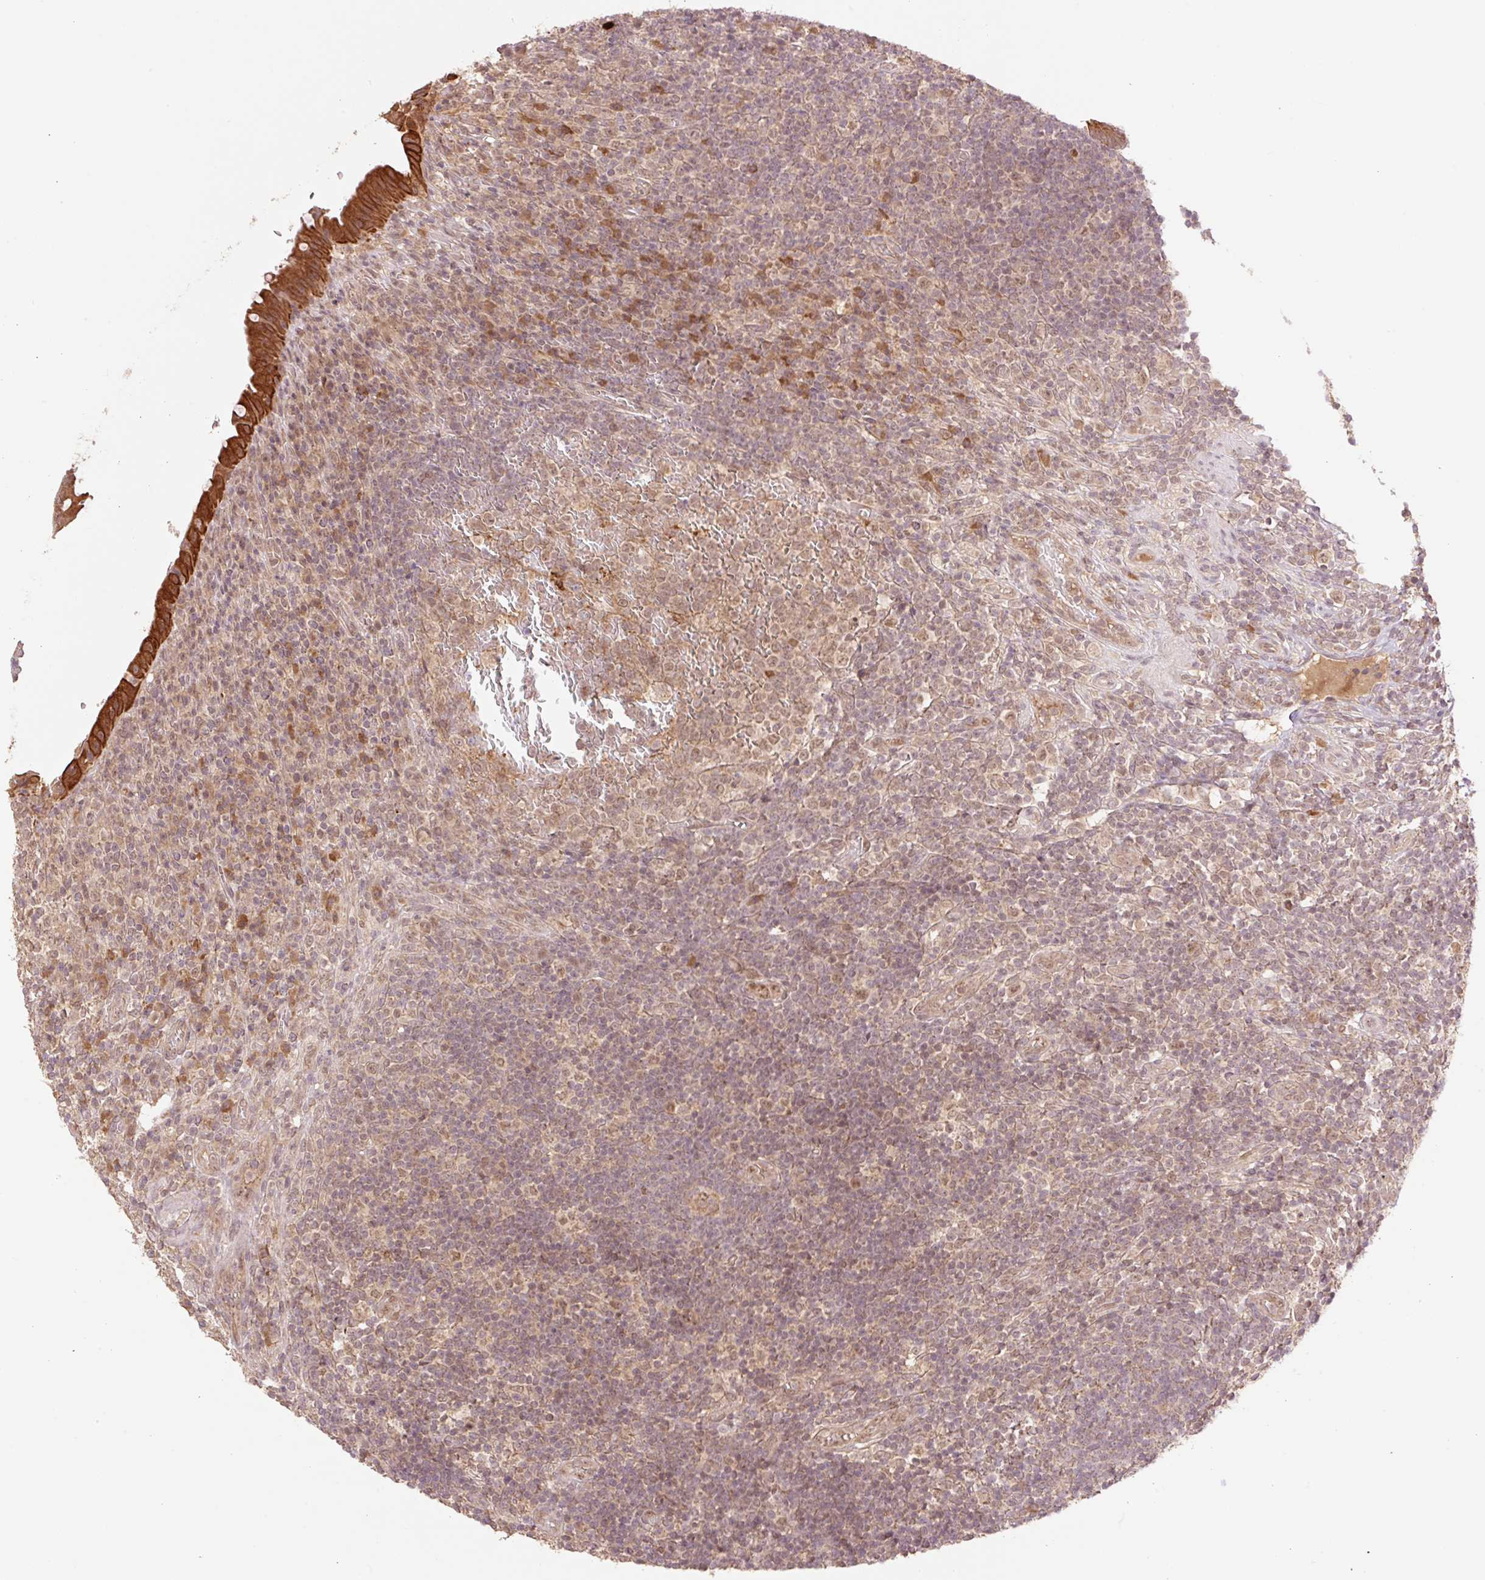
{"staining": {"intensity": "strong", "quantity": ">75%", "location": "cytoplasmic/membranous"}, "tissue": "appendix", "cell_type": "Glandular cells", "image_type": "normal", "snomed": [{"axis": "morphology", "description": "Normal tissue, NOS"}, {"axis": "topography", "description": "Appendix"}], "caption": "Brown immunohistochemical staining in benign human appendix exhibits strong cytoplasmic/membranous positivity in approximately >75% of glandular cells. The protein of interest is stained brown, and the nuclei are stained in blue (DAB (3,3'-diaminobenzidine) IHC with brightfield microscopy, high magnification).", "gene": "YJU2B", "patient": {"sex": "female", "age": 43}}